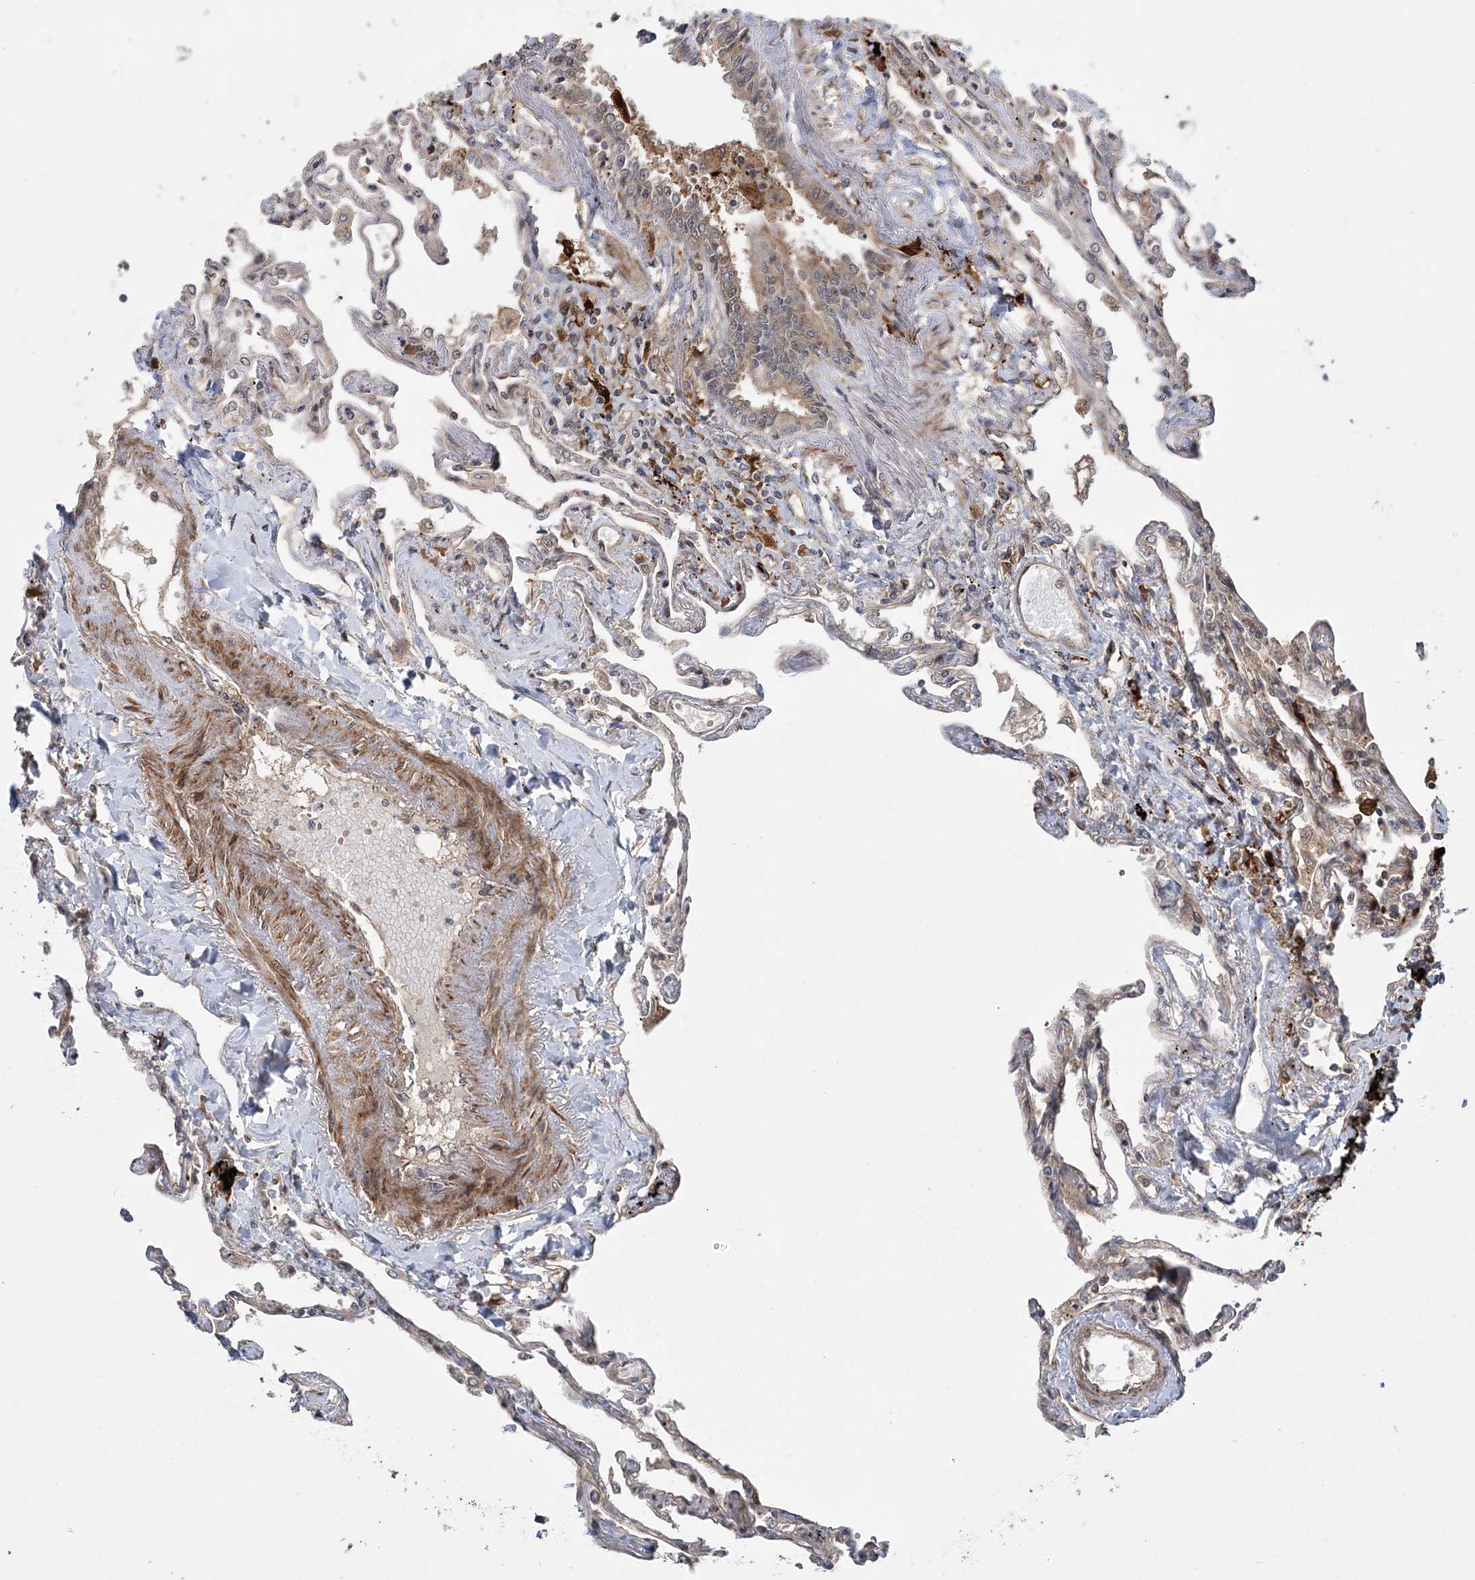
{"staining": {"intensity": "moderate", "quantity": ">75%", "location": "cytoplasmic/membranous"}, "tissue": "lung", "cell_type": "Alveolar cells", "image_type": "normal", "snomed": [{"axis": "morphology", "description": "Normal tissue, NOS"}, {"axis": "topography", "description": "Lung"}], "caption": "Moderate cytoplasmic/membranous positivity for a protein is seen in approximately >75% of alveolar cells of unremarkable lung using IHC.", "gene": "UBTD2", "patient": {"sex": "female", "age": 67}}